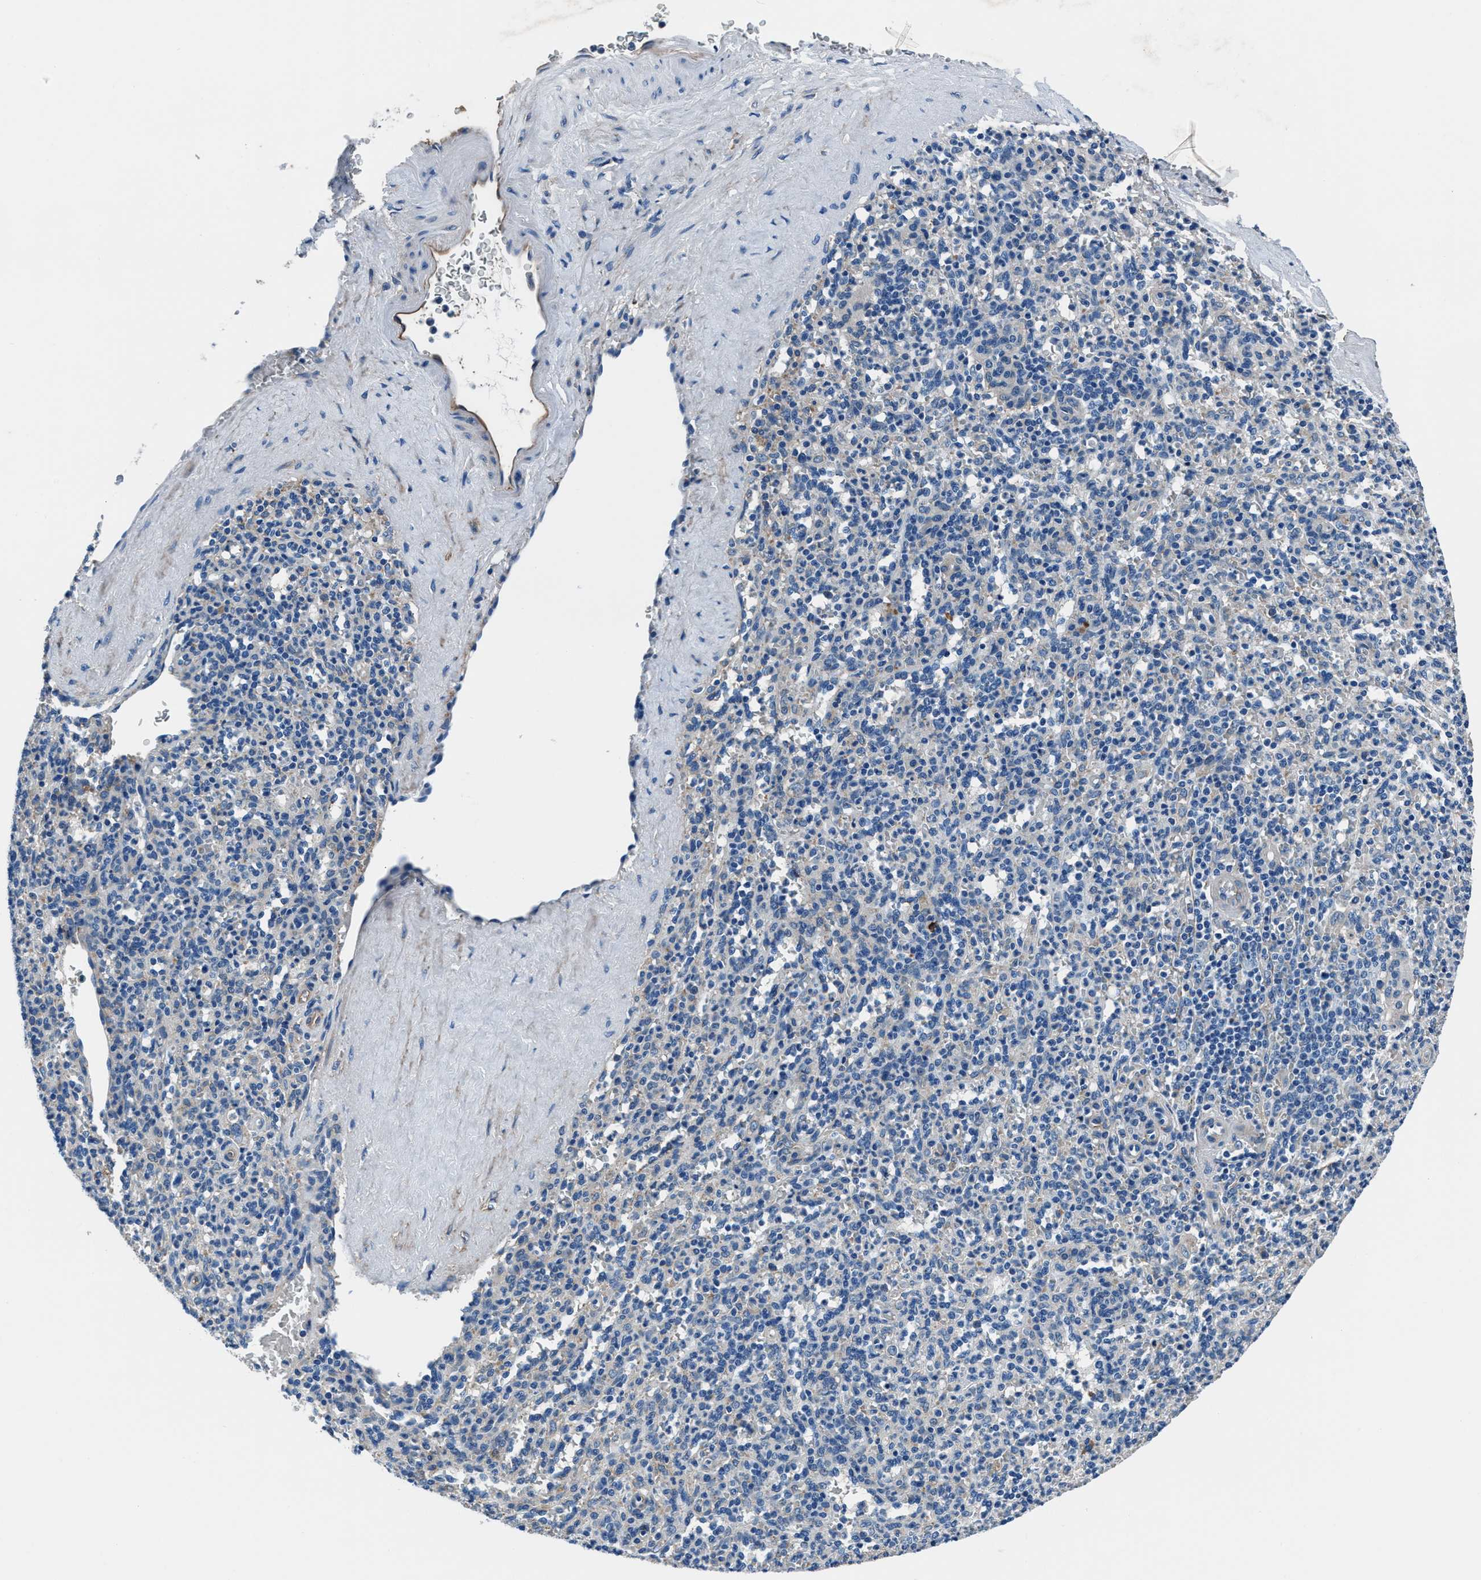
{"staining": {"intensity": "negative", "quantity": "none", "location": "none"}, "tissue": "spleen", "cell_type": "Cells in red pulp", "image_type": "normal", "snomed": [{"axis": "morphology", "description": "Normal tissue, NOS"}, {"axis": "topography", "description": "Spleen"}], "caption": "This is an immunohistochemistry photomicrograph of normal human spleen. There is no staining in cells in red pulp.", "gene": "PRTFDC1", "patient": {"sex": "male", "age": 36}}